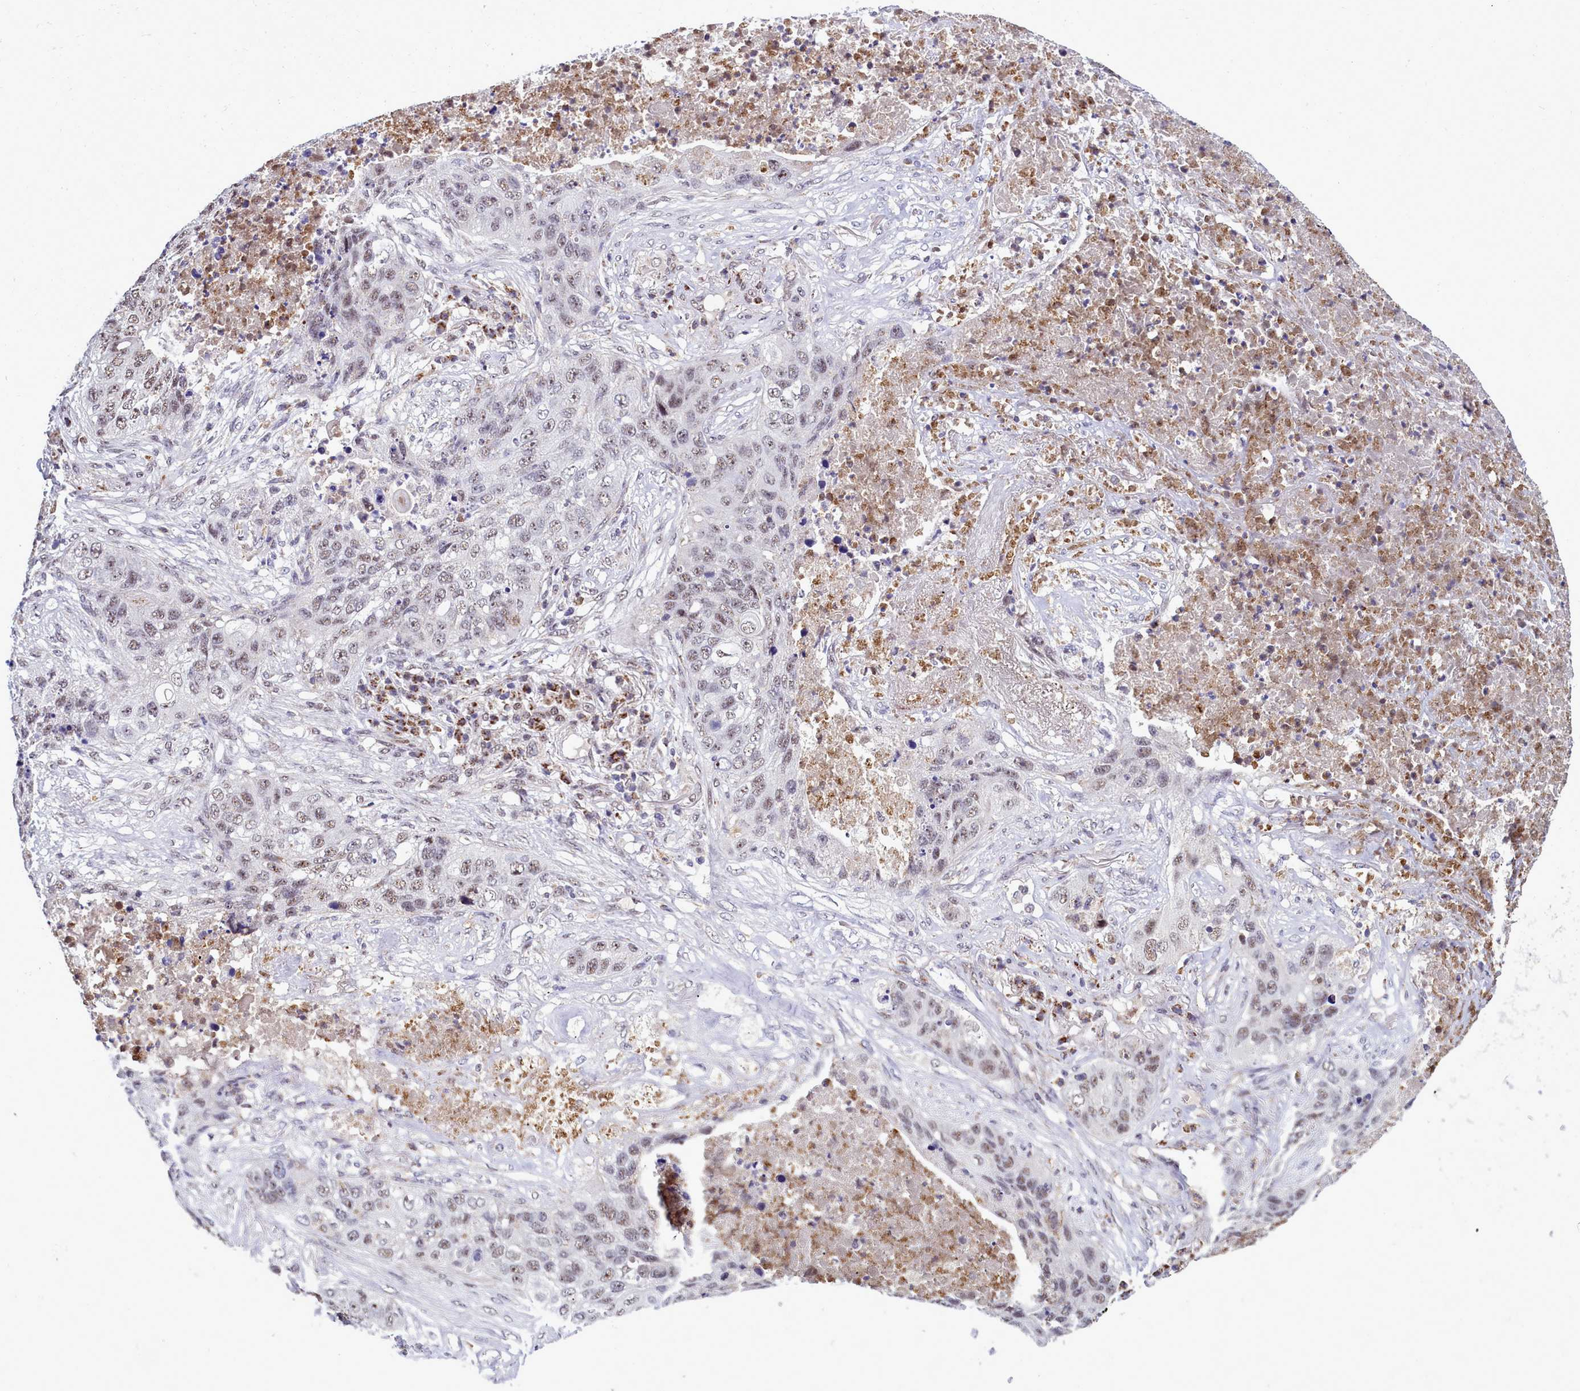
{"staining": {"intensity": "moderate", "quantity": "25%-75%", "location": "nuclear"}, "tissue": "lung cancer", "cell_type": "Tumor cells", "image_type": "cancer", "snomed": [{"axis": "morphology", "description": "Squamous cell carcinoma, NOS"}, {"axis": "topography", "description": "Lung"}], "caption": "Brown immunohistochemical staining in human lung squamous cell carcinoma demonstrates moderate nuclear positivity in approximately 25%-75% of tumor cells. The protein is stained brown, and the nuclei are stained in blue (DAB IHC with brightfield microscopy, high magnification).", "gene": "POM121L2", "patient": {"sex": "female", "age": 63}}